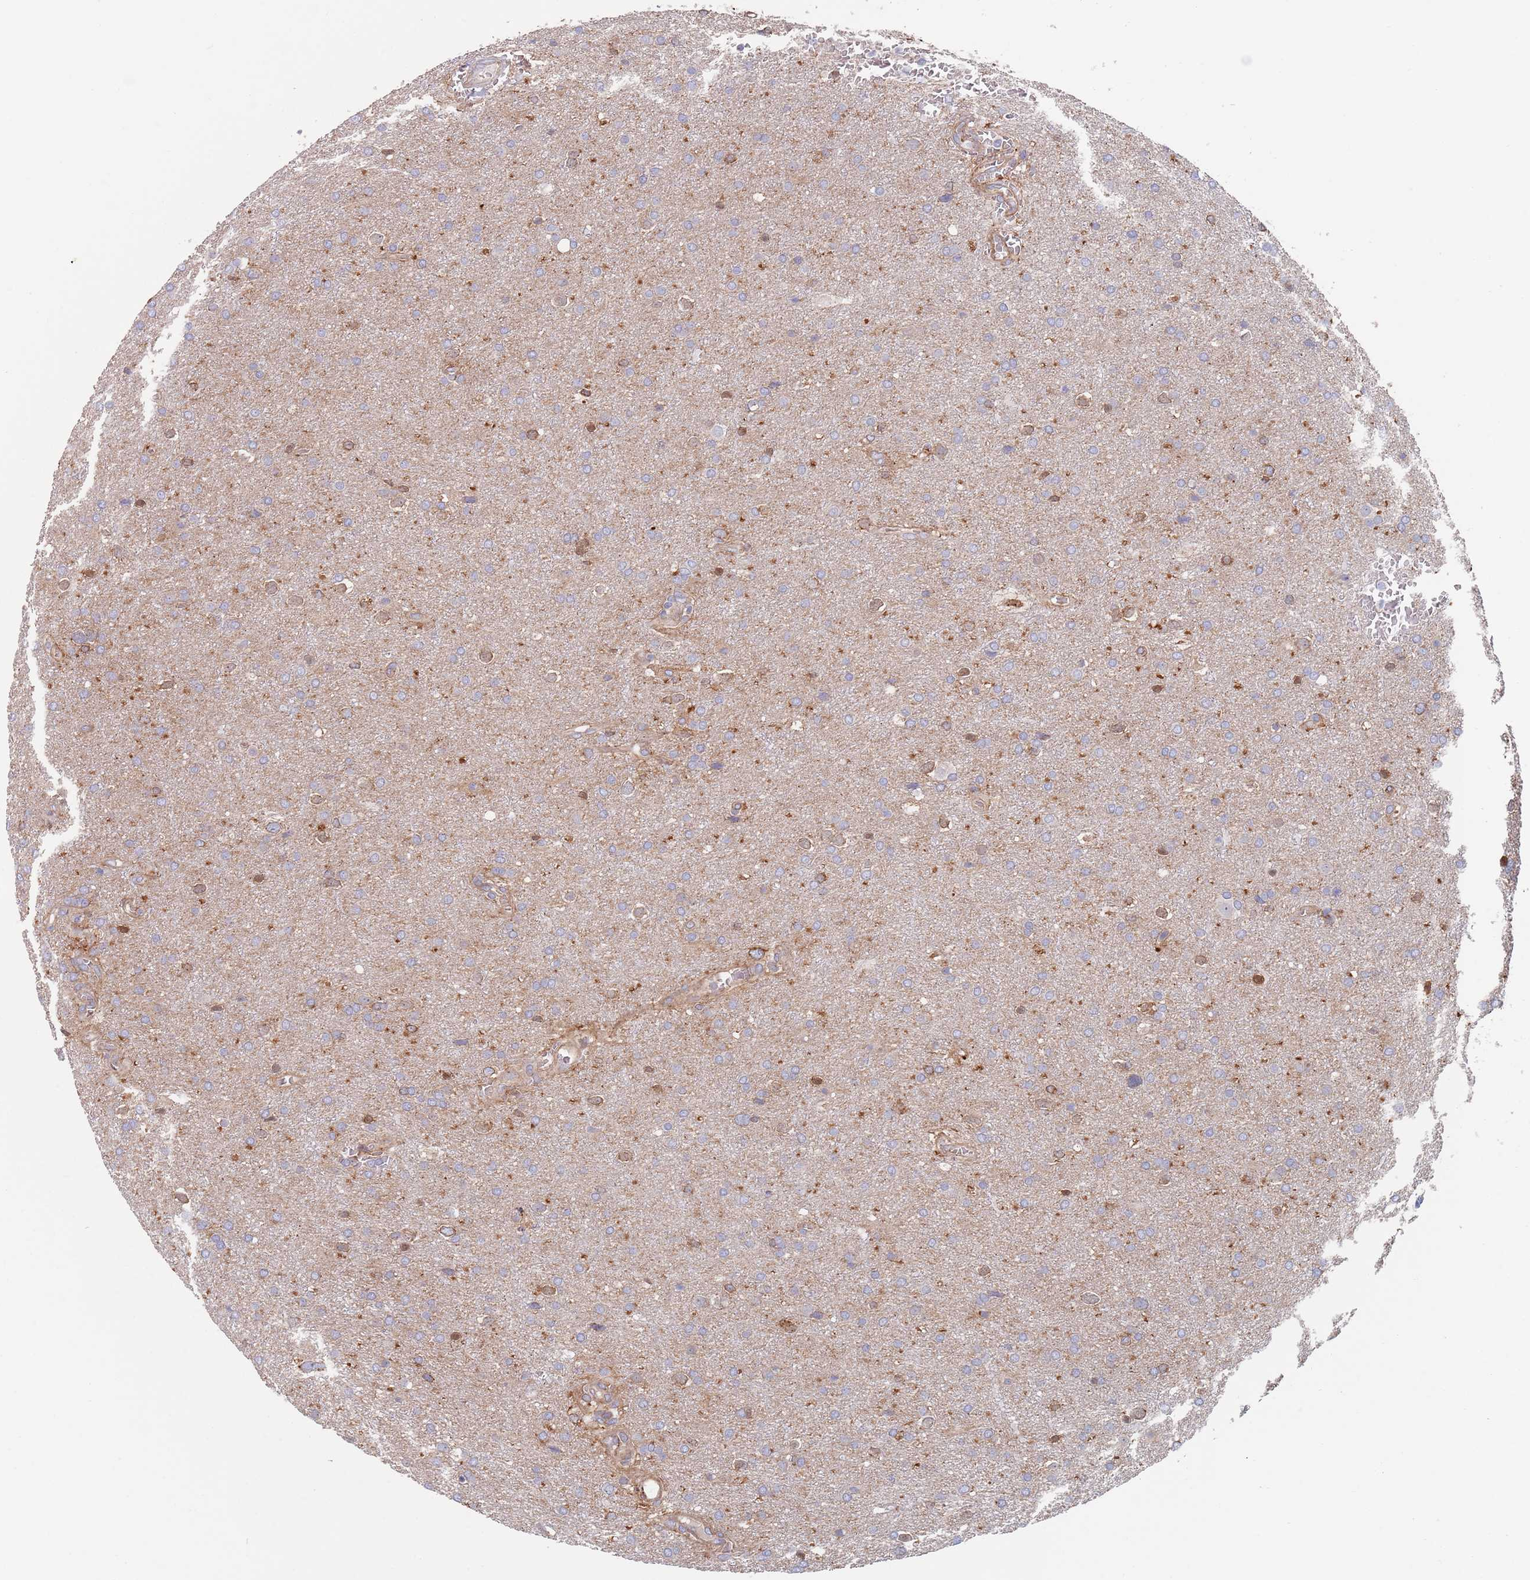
{"staining": {"intensity": "moderate", "quantity": "<25%", "location": "cytoplasmic/membranous"}, "tissue": "glioma", "cell_type": "Tumor cells", "image_type": "cancer", "snomed": [{"axis": "morphology", "description": "Glioma, malignant, Low grade"}, {"axis": "topography", "description": "Brain"}], "caption": "A low amount of moderate cytoplasmic/membranous positivity is appreciated in approximately <25% of tumor cells in glioma tissue. The staining was performed using DAB (3,3'-diaminobenzidine) to visualize the protein expression in brown, while the nuclei were stained in blue with hematoxylin (Magnification: 20x).", "gene": "APPL2", "patient": {"sex": "female", "age": 32}}